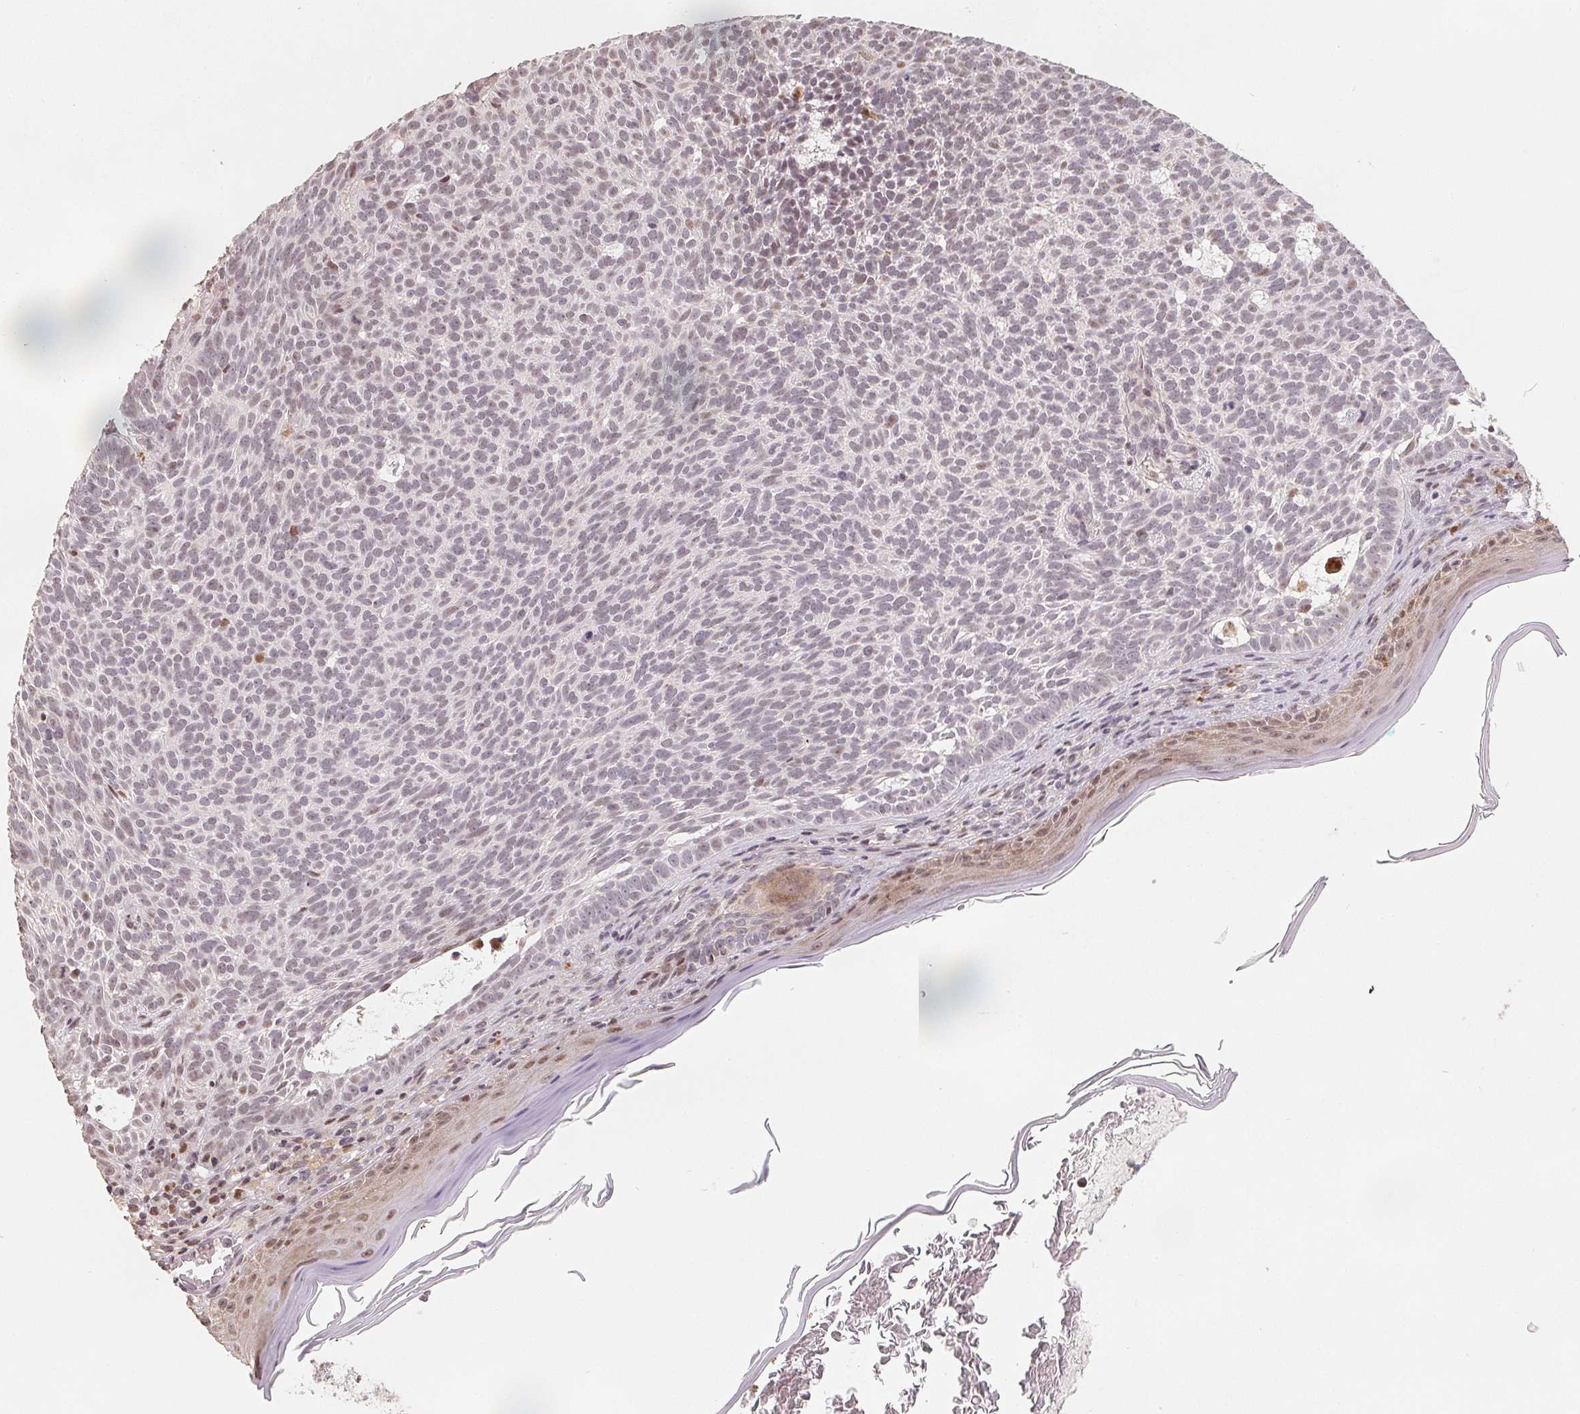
{"staining": {"intensity": "negative", "quantity": "none", "location": "none"}, "tissue": "skin cancer", "cell_type": "Tumor cells", "image_type": "cancer", "snomed": [{"axis": "morphology", "description": "Basal cell carcinoma"}, {"axis": "topography", "description": "Skin"}], "caption": "Immunohistochemical staining of skin basal cell carcinoma reveals no significant staining in tumor cells.", "gene": "CCDC138", "patient": {"sex": "male", "age": 78}}